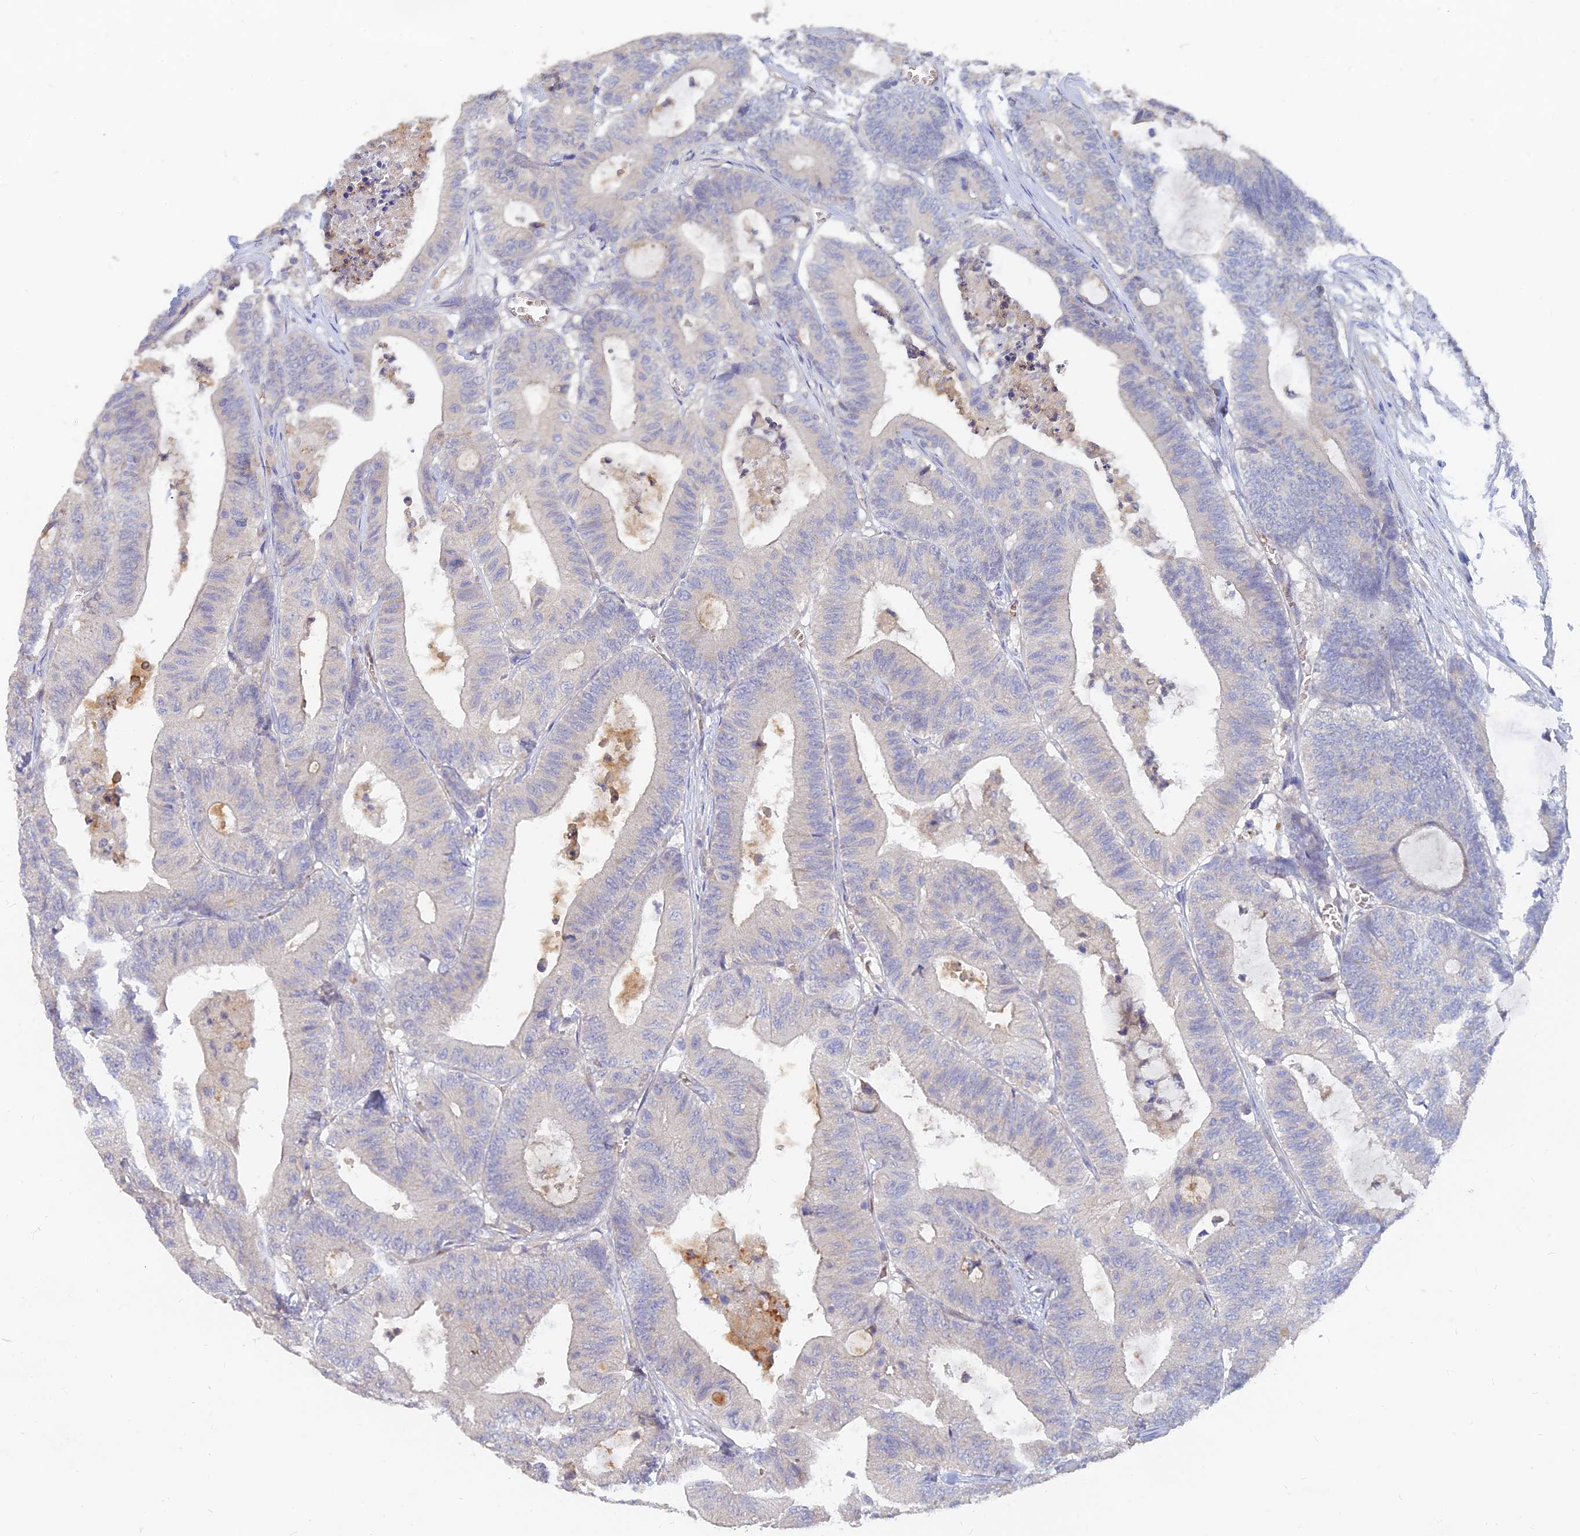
{"staining": {"intensity": "negative", "quantity": "none", "location": "none"}, "tissue": "colorectal cancer", "cell_type": "Tumor cells", "image_type": "cancer", "snomed": [{"axis": "morphology", "description": "Adenocarcinoma, NOS"}, {"axis": "topography", "description": "Colon"}], "caption": "This is a image of immunohistochemistry staining of colorectal cancer (adenocarcinoma), which shows no positivity in tumor cells.", "gene": "ARRDC1", "patient": {"sex": "female", "age": 84}}